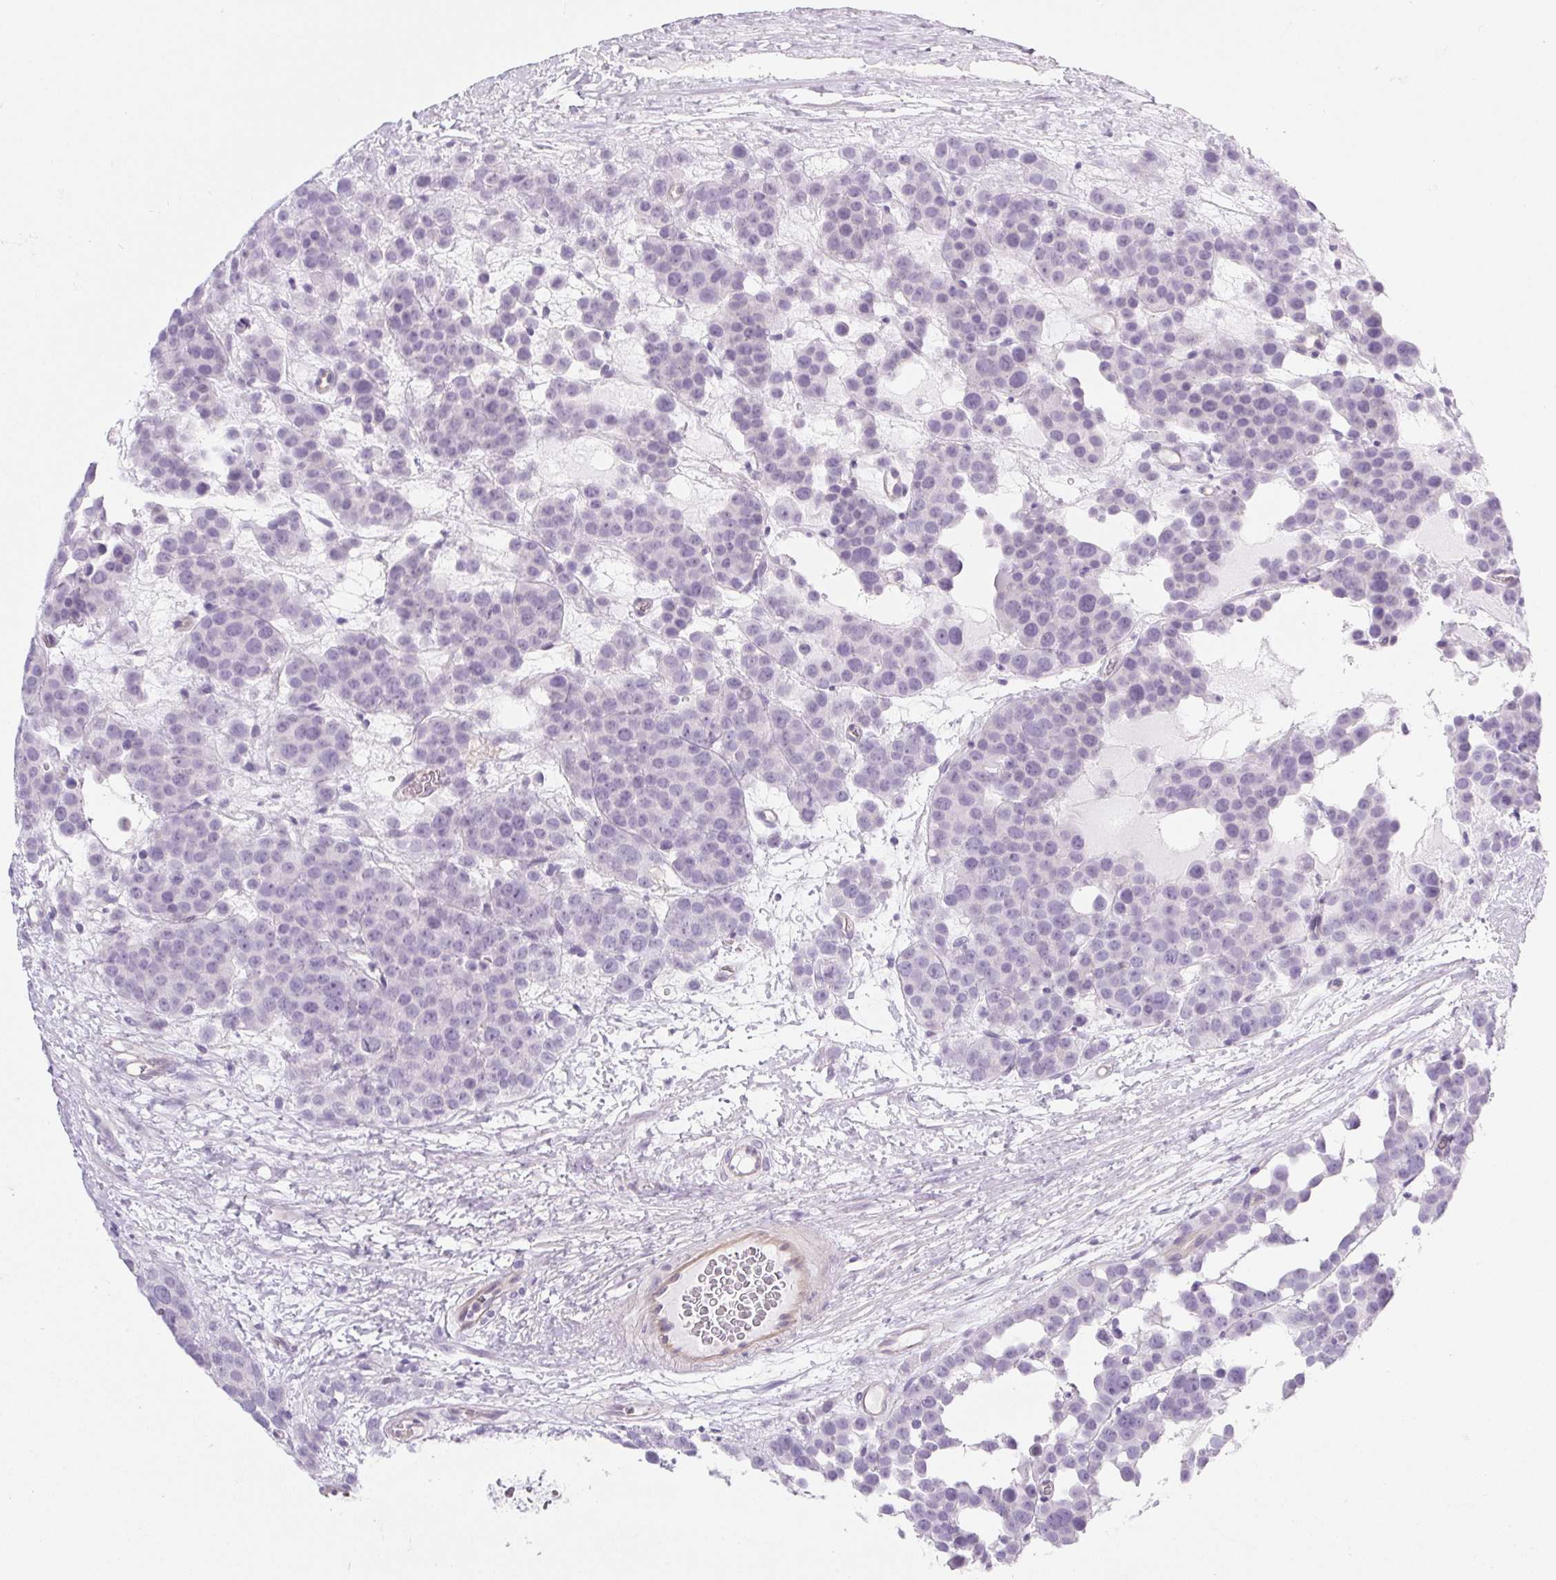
{"staining": {"intensity": "negative", "quantity": "none", "location": "none"}, "tissue": "testis cancer", "cell_type": "Tumor cells", "image_type": "cancer", "snomed": [{"axis": "morphology", "description": "Seminoma, NOS"}, {"axis": "topography", "description": "Testis"}], "caption": "The immunohistochemistry image has no significant positivity in tumor cells of seminoma (testis) tissue.", "gene": "BCAS1", "patient": {"sex": "male", "age": 71}}